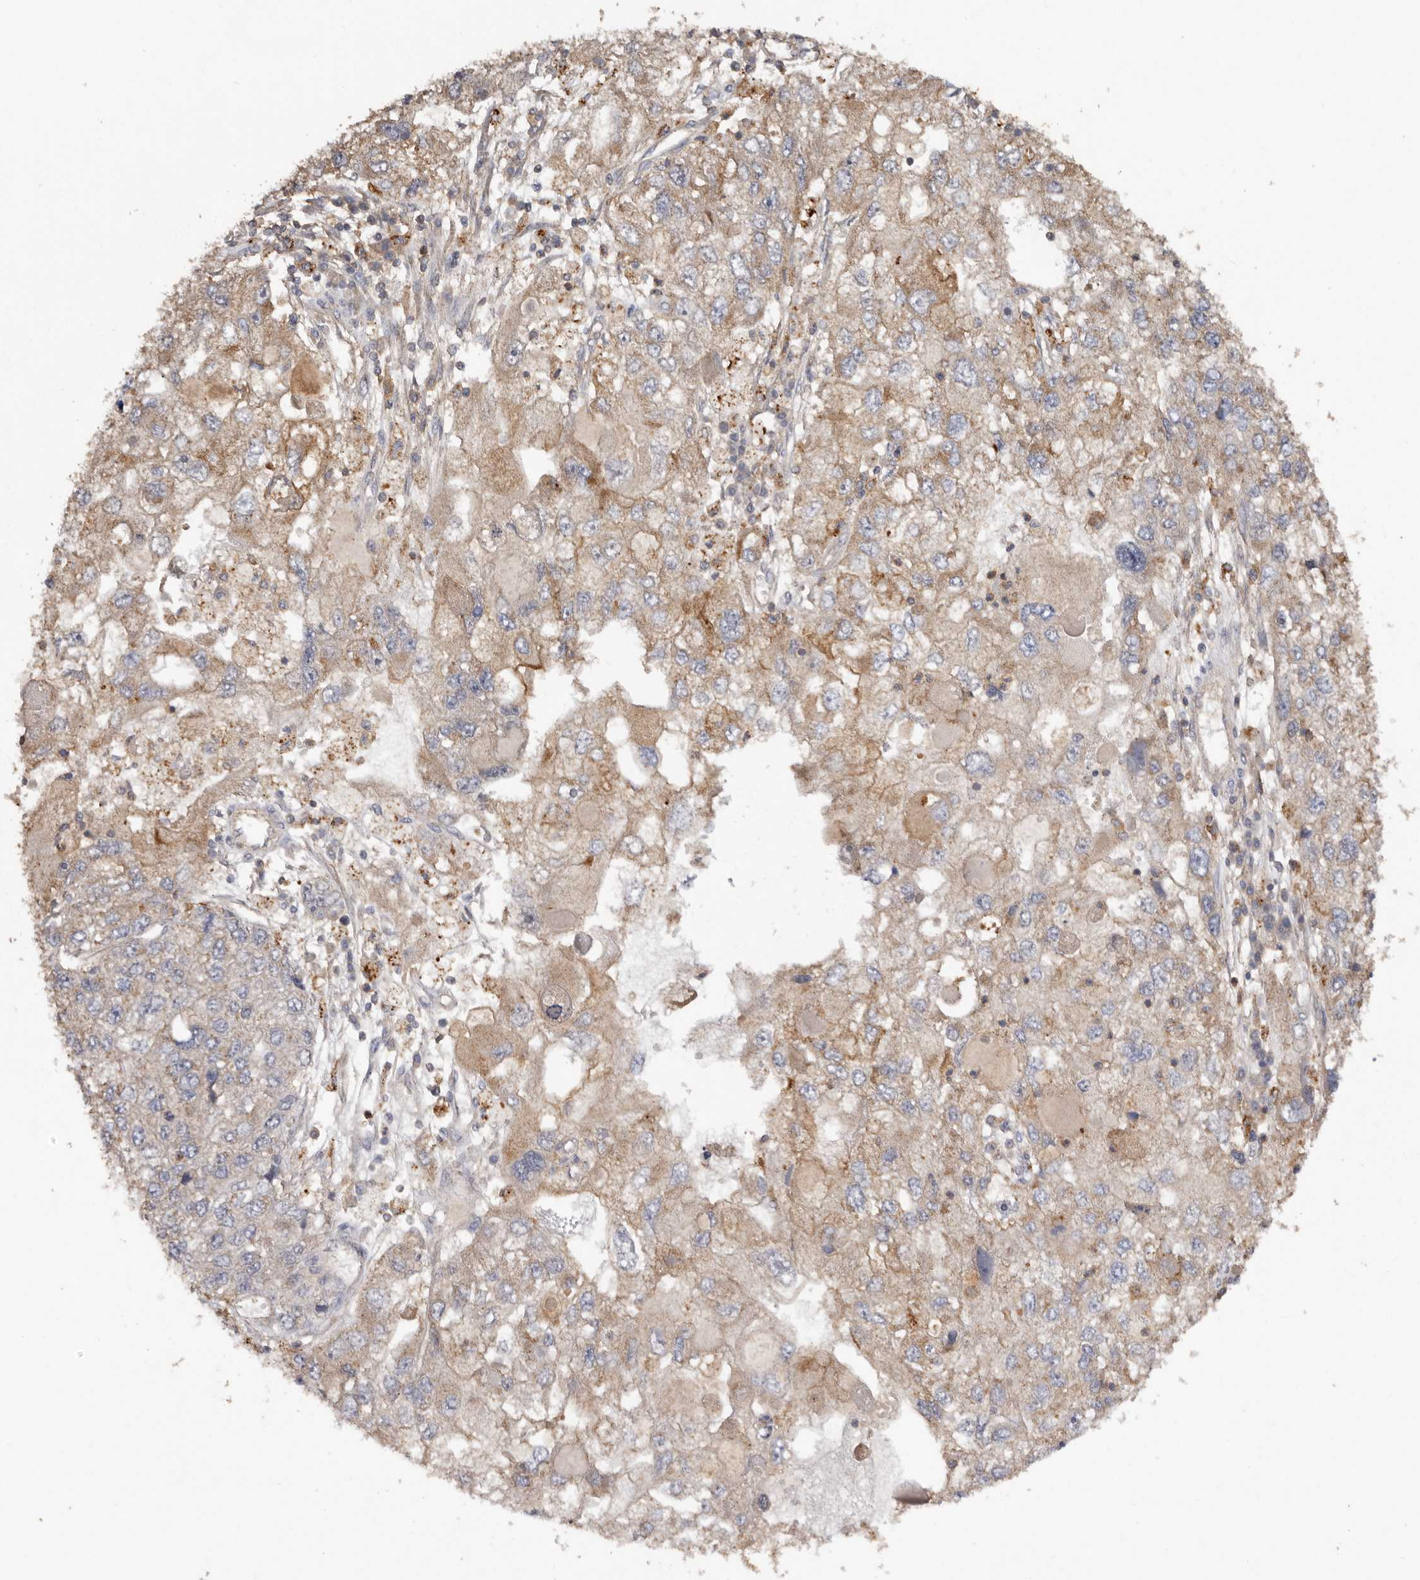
{"staining": {"intensity": "weak", "quantity": "25%-75%", "location": "cytoplasmic/membranous"}, "tissue": "endometrial cancer", "cell_type": "Tumor cells", "image_type": "cancer", "snomed": [{"axis": "morphology", "description": "Adenocarcinoma, NOS"}, {"axis": "topography", "description": "Endometrium"}], "caption": "Human endometrial adenocarcinoma stained with a brown dye shows weak cytoplasmic/membranous positive positivity in about 25%-75% of tumor cells.", "gene": "RWDD1", "patient": {"sex": "female", "age": 49}}